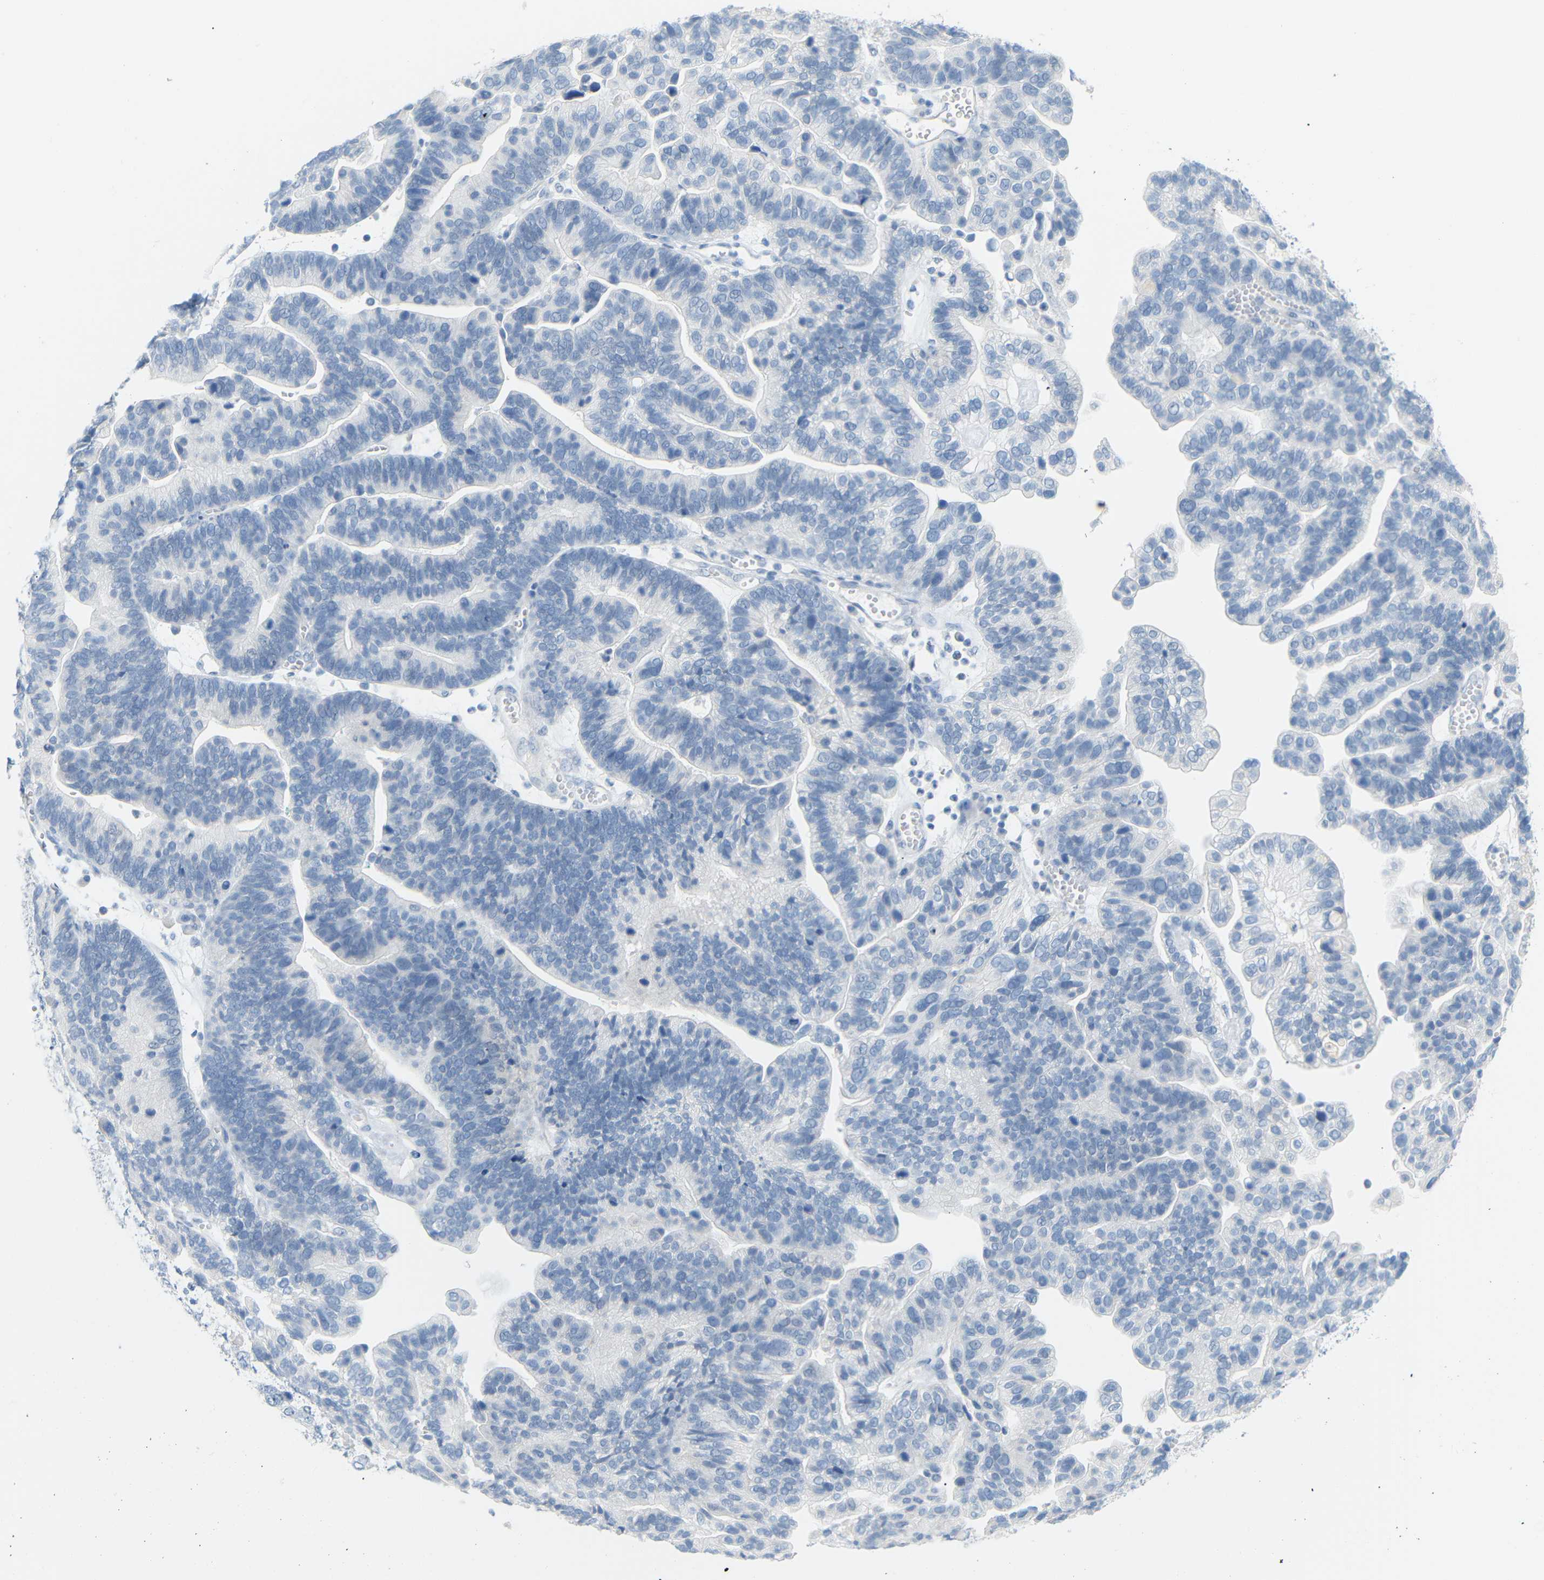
{"staining": {"intensity": "negative", "quantity": "none", "location": "none"}, "tissue": "ovarian cancer", "cell_type": "Tumor cells", "image_type": "cancer", "snomed": [{"axis": "morphology", "description": "Cystadenocarcinoma, serous, NOS"}, {"axis": "topography", "description": "Ovary"}], "caption": "Immunohistochemical staining of serous cystadenocarcinoma (ovarian) demonstrates no significant expression in tumor cells.", "gene": "OPN1SW", "patient": {"sex": "female", "age": 56}}